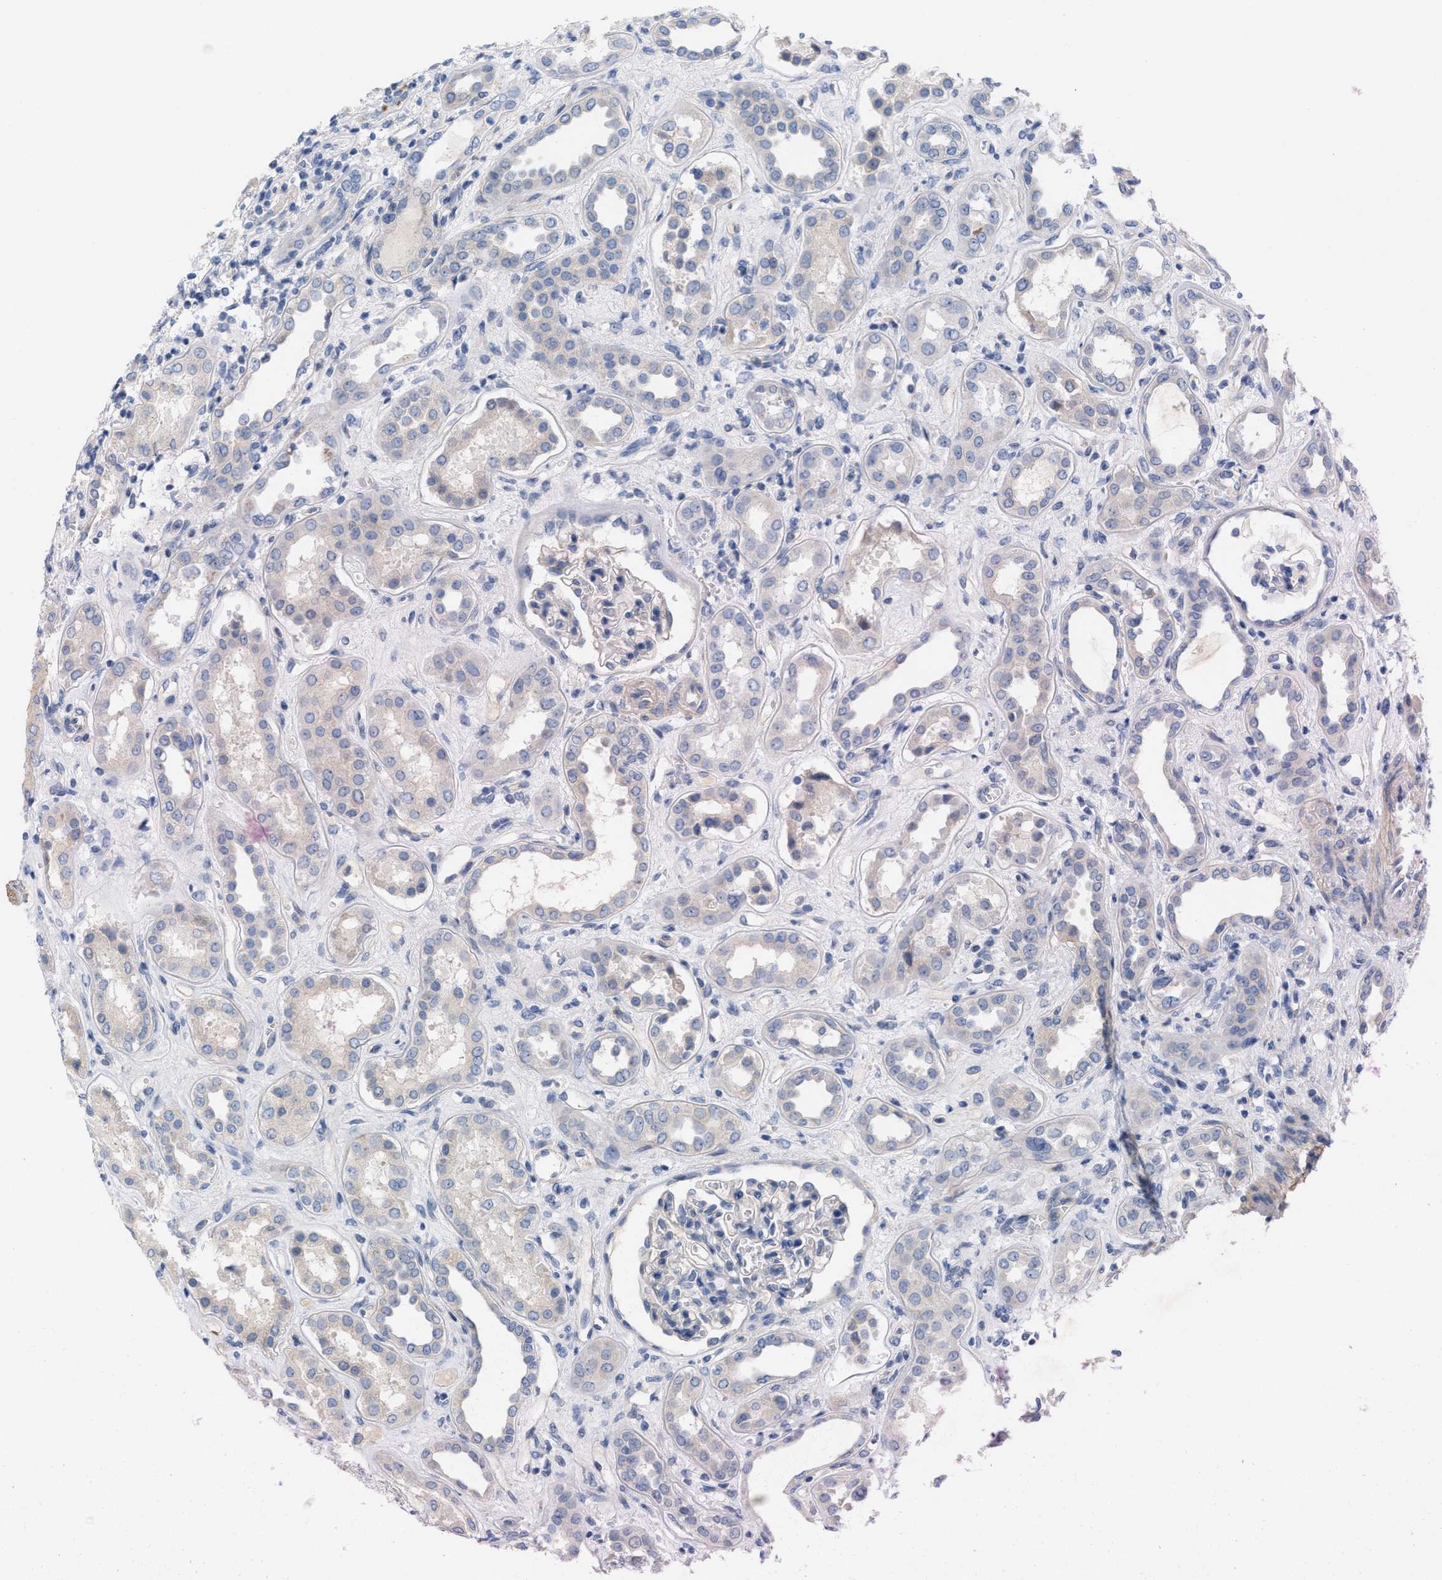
{"staining": {"intensity": "negative", "quantity": "none", "location": "none"}, "tissue": "kidney", "cell_type": "Cells in glomeruli", "image_type": "normal", "snomed": [{"axis": "morphology", "description": "Normal tissue, NOS"}, {"axis": "topography", "description": "Kidney"}], "caption": "Benign kidney was stained to show a protein in brown. There is no significant positivity in cells in glomeruli. (Immunohistochemistry (ihc), brightfield microscopy, high magnification).", "gene": "CPA2", "patient": {"sex": "male", "age": 59}}